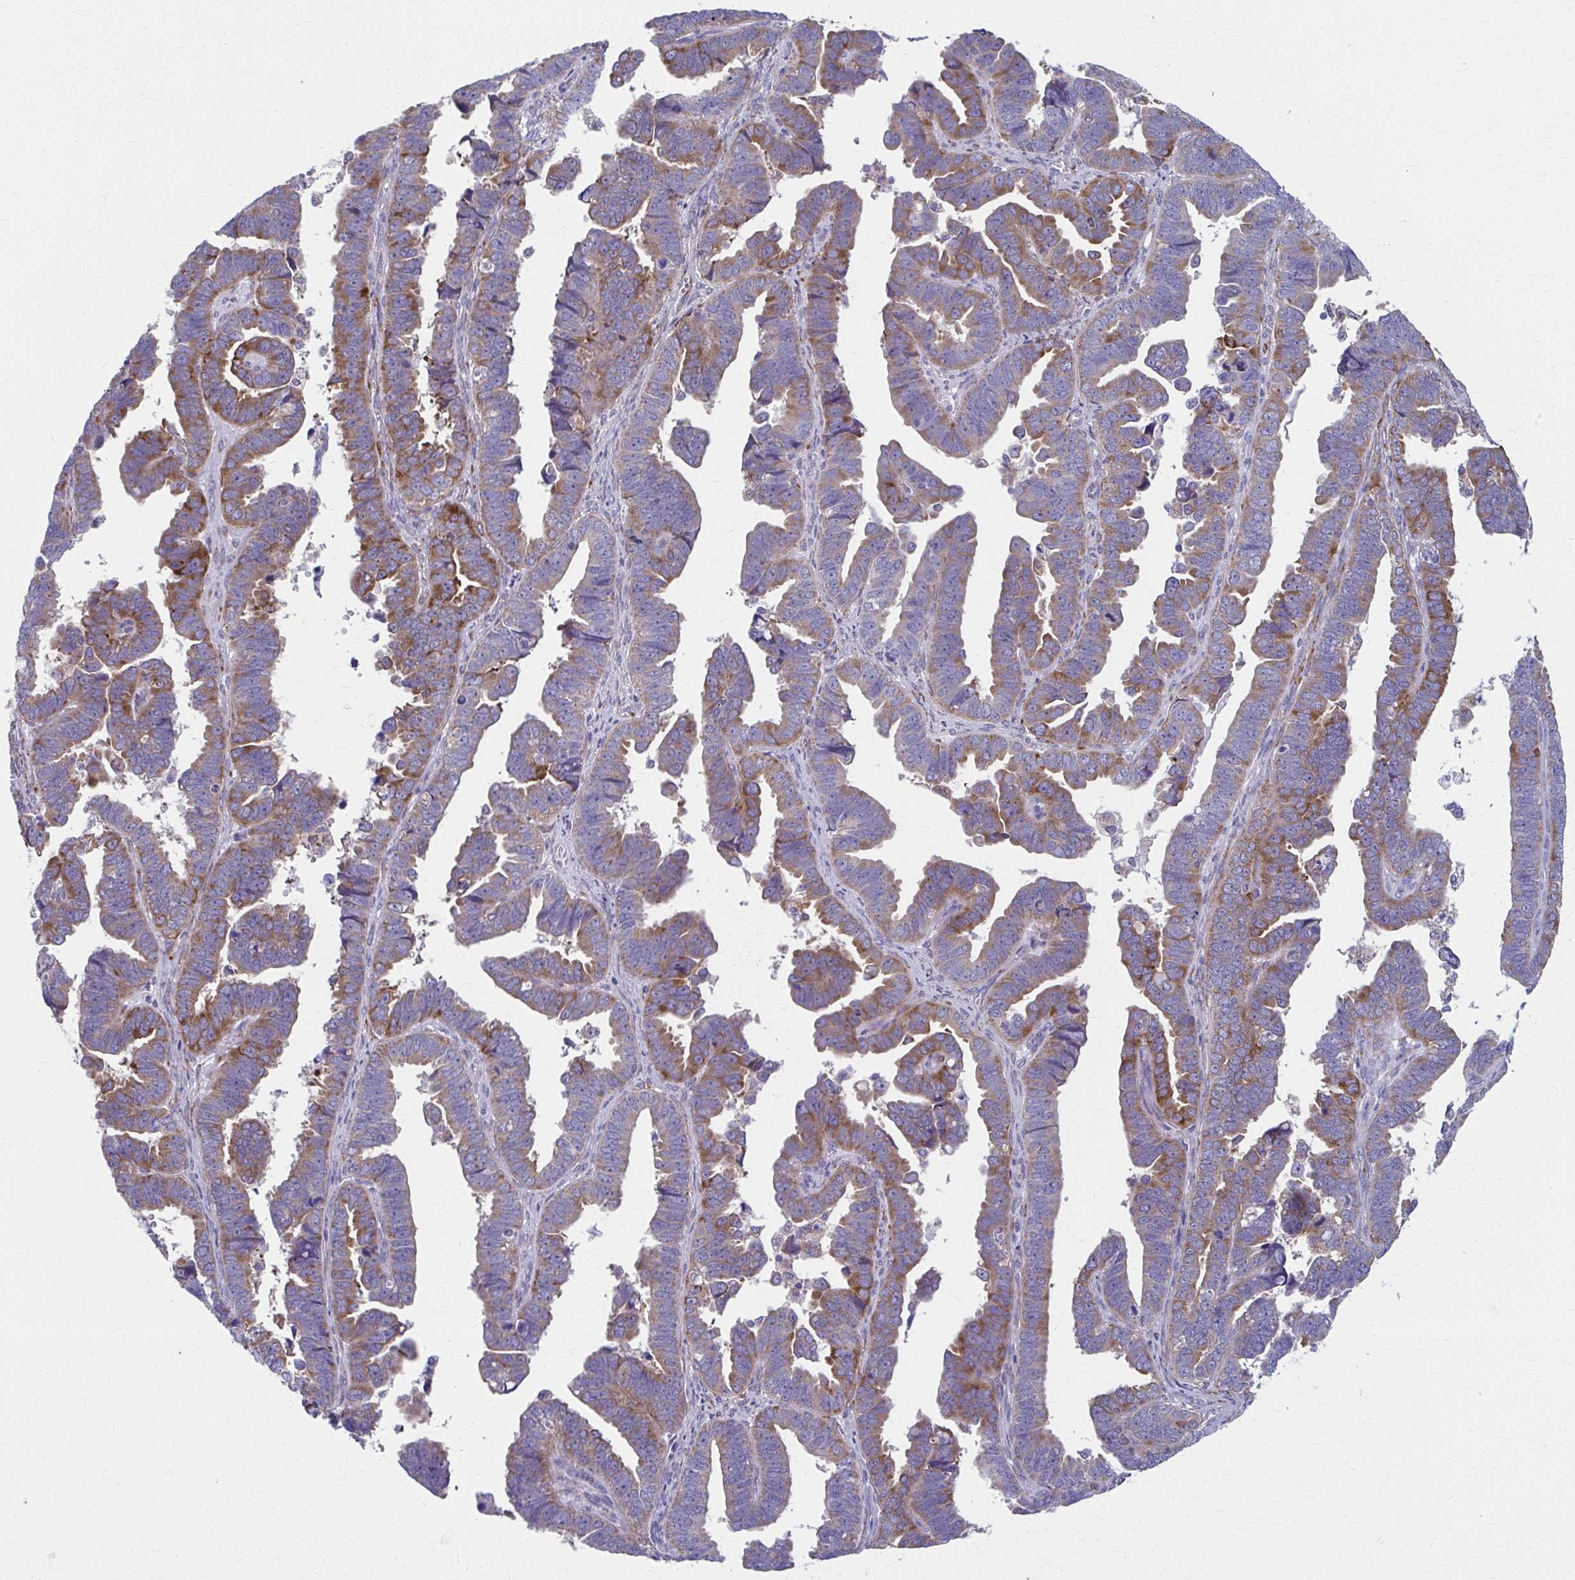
{"staining": {"intensity": "moderate", "quantity": ">75%", "location": "cytoplasmic/membranous"}, "tissue": "endometrial cancer", "cell_type": "Tumor cells", "image_type": "cancer", "snomed": [{"axis": "morphology", "description": "Adenocarcinoma, NOS"}, {"axis": "topography", "description": "Endometrium"}], "caption": "There is medium levels of moderate cytoplasmic/membranous positivity in tumor cells of adenocarcinoma (endometrial), as demonstrated by immunohistochemical staining (brown color).", "gene": "SPATS2L", "patient": {"sex": "female", "age": 75}}